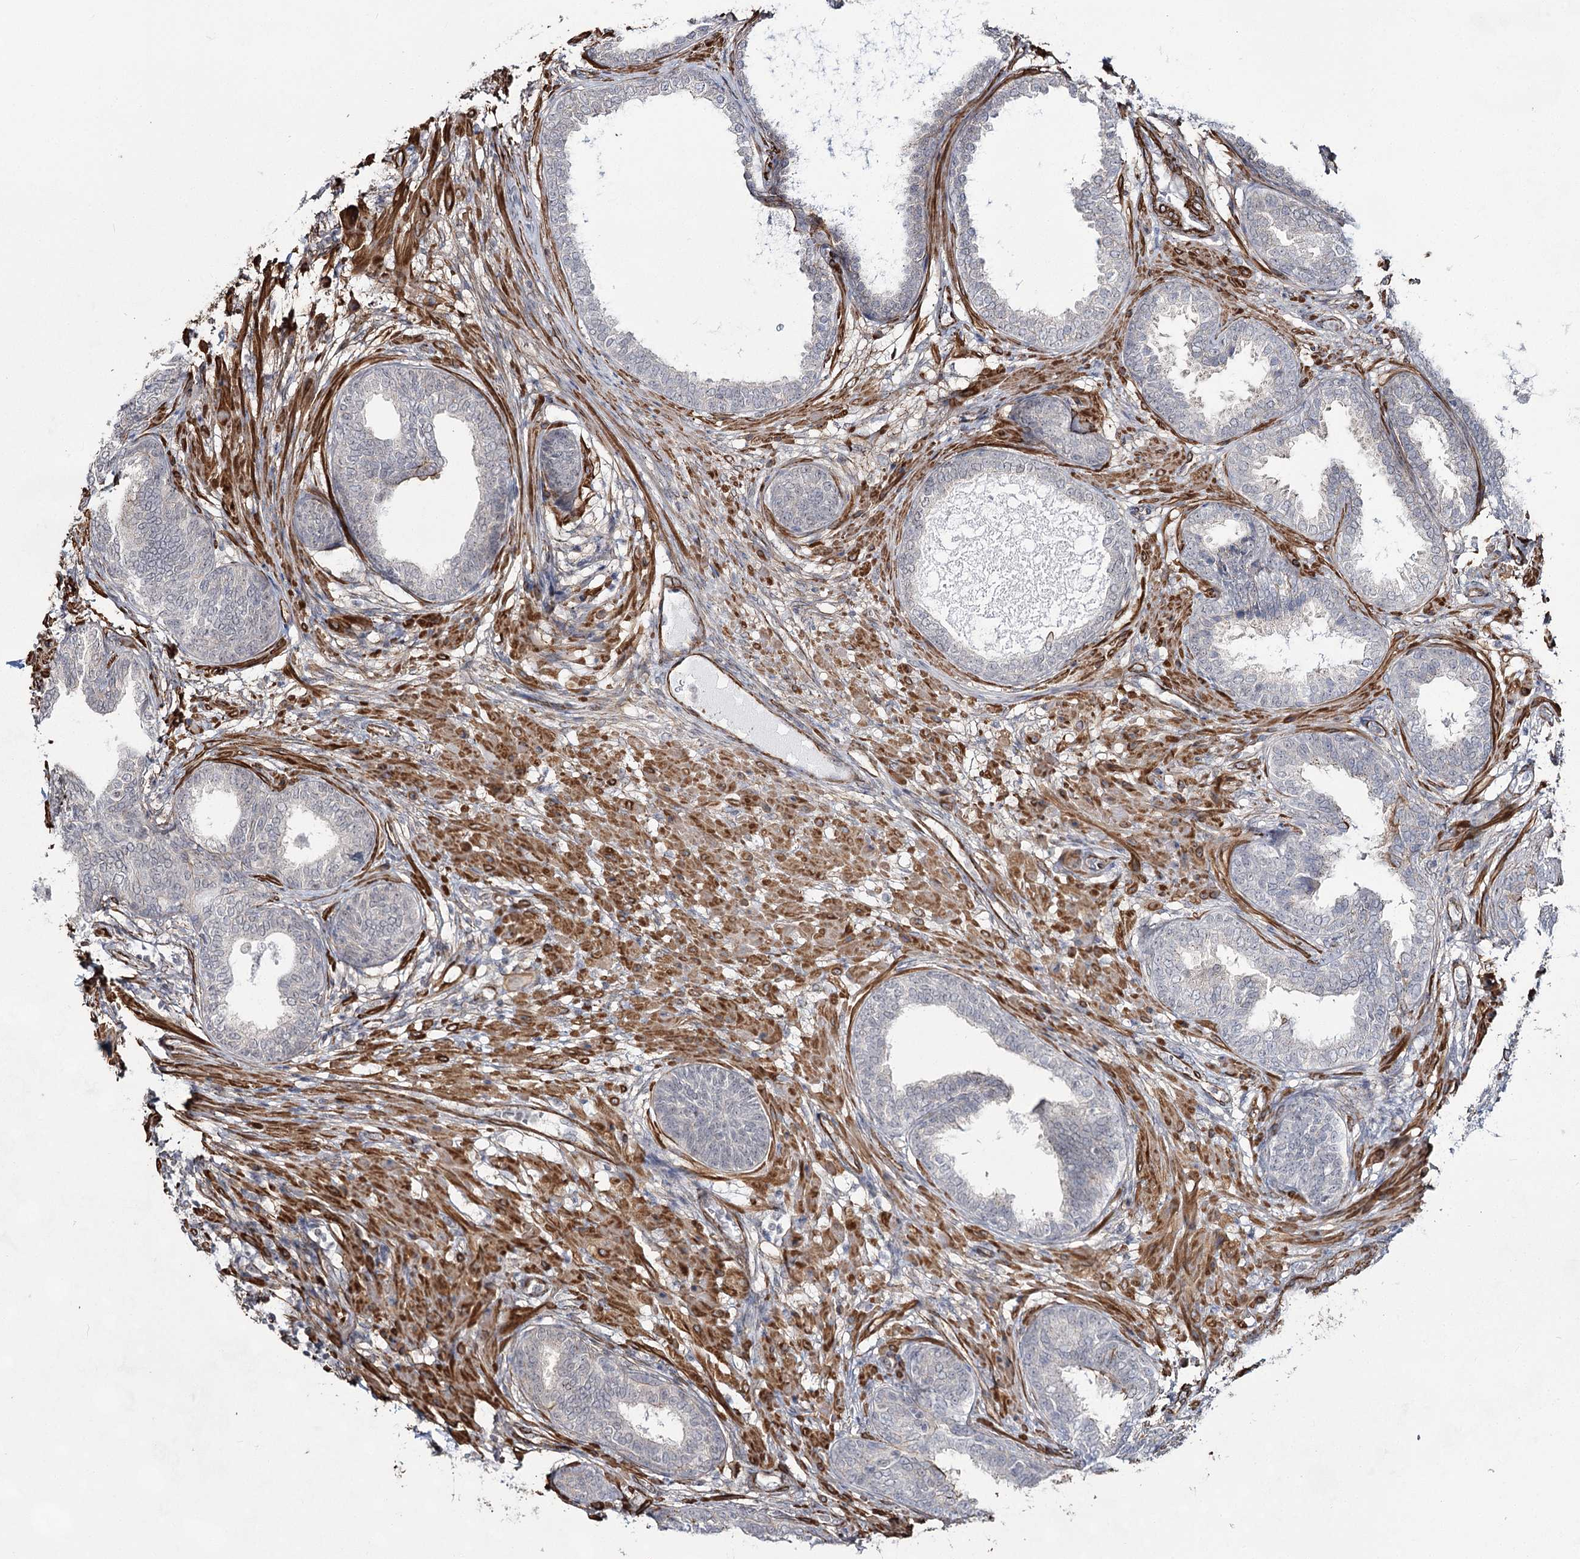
{"staining": {"intensity": "negative", "quantity": "none", "location": "none"}, "tissue": "prostate", "cell_type": "Glandular cells", "image_type": "normal", "snomed": [{"axis": "morphology", "description": "Normal tissue, NOS"}, {"axis": "topography", "description": "Prostate"}], "caption": "A micrograph of human prostate is negative for staining in glandular cells. (Stains: DAB (3,3'-diaminobenzidine) immunohistochemistry with hematoxylin counter stain, Microscopy: brightfield microscopy at high magnification).", "gene": "CWF19L1", "patient": {"sex": "male", "age": 76}}